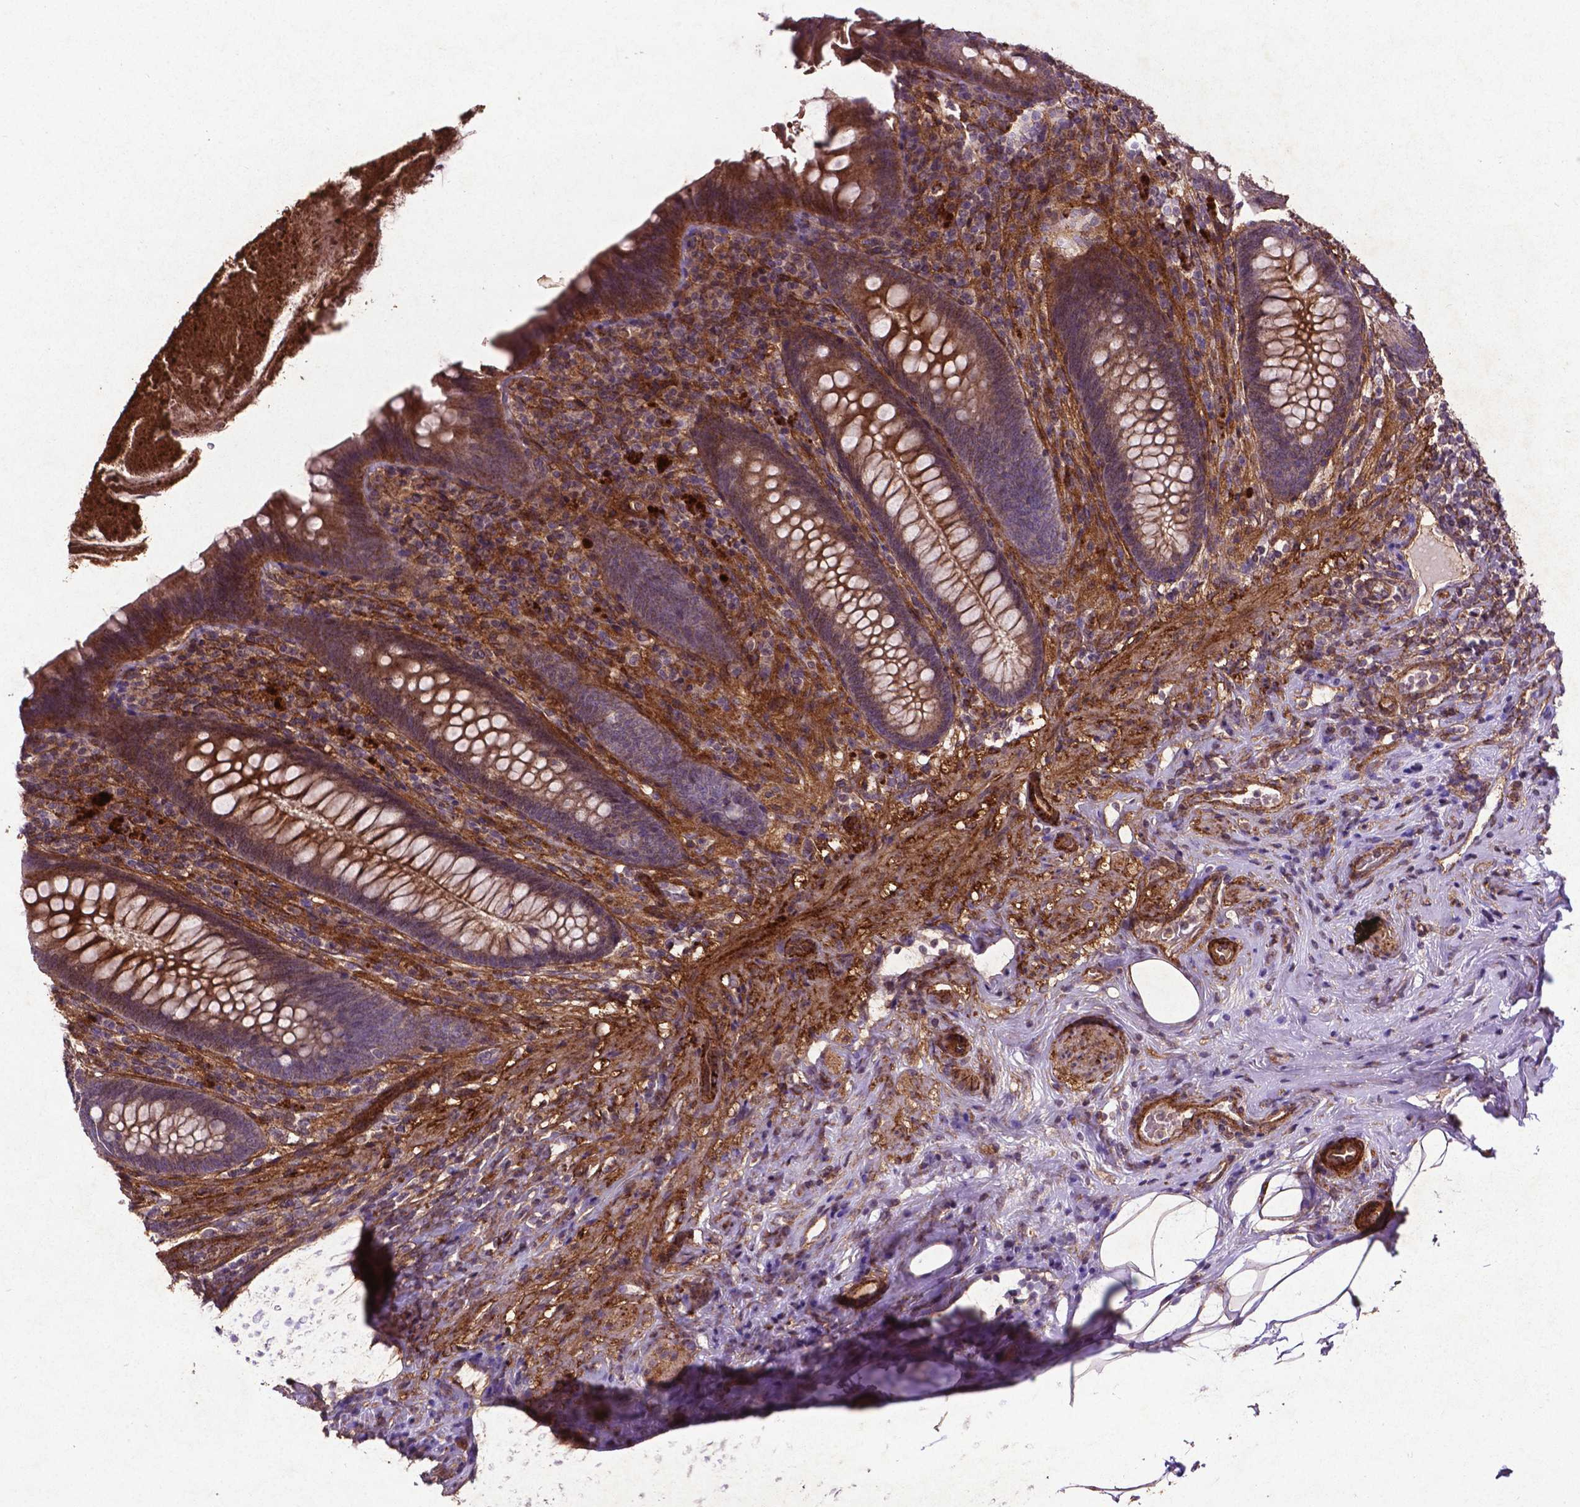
{"staining": {"intensity": "moderate", "quantity": ">75%", "location": "cytoplasmic/membranous"}, "tissue": "appendix", "cell_type": "Glandular cells", "image_type": "normal", "snomed": [{"axis": "morphology", "description": "Normal tissue, NOS"}, {"axis": "topography", "description": "Appendix"}], "caption": "This image exhibits IHC staining of unremarkable appendix, with medium moderate cytoplasmic/membranous staining in about >75% of glandular cells.", "gene": "RRAS", "patient": {"sex": "male", "age": 47}}